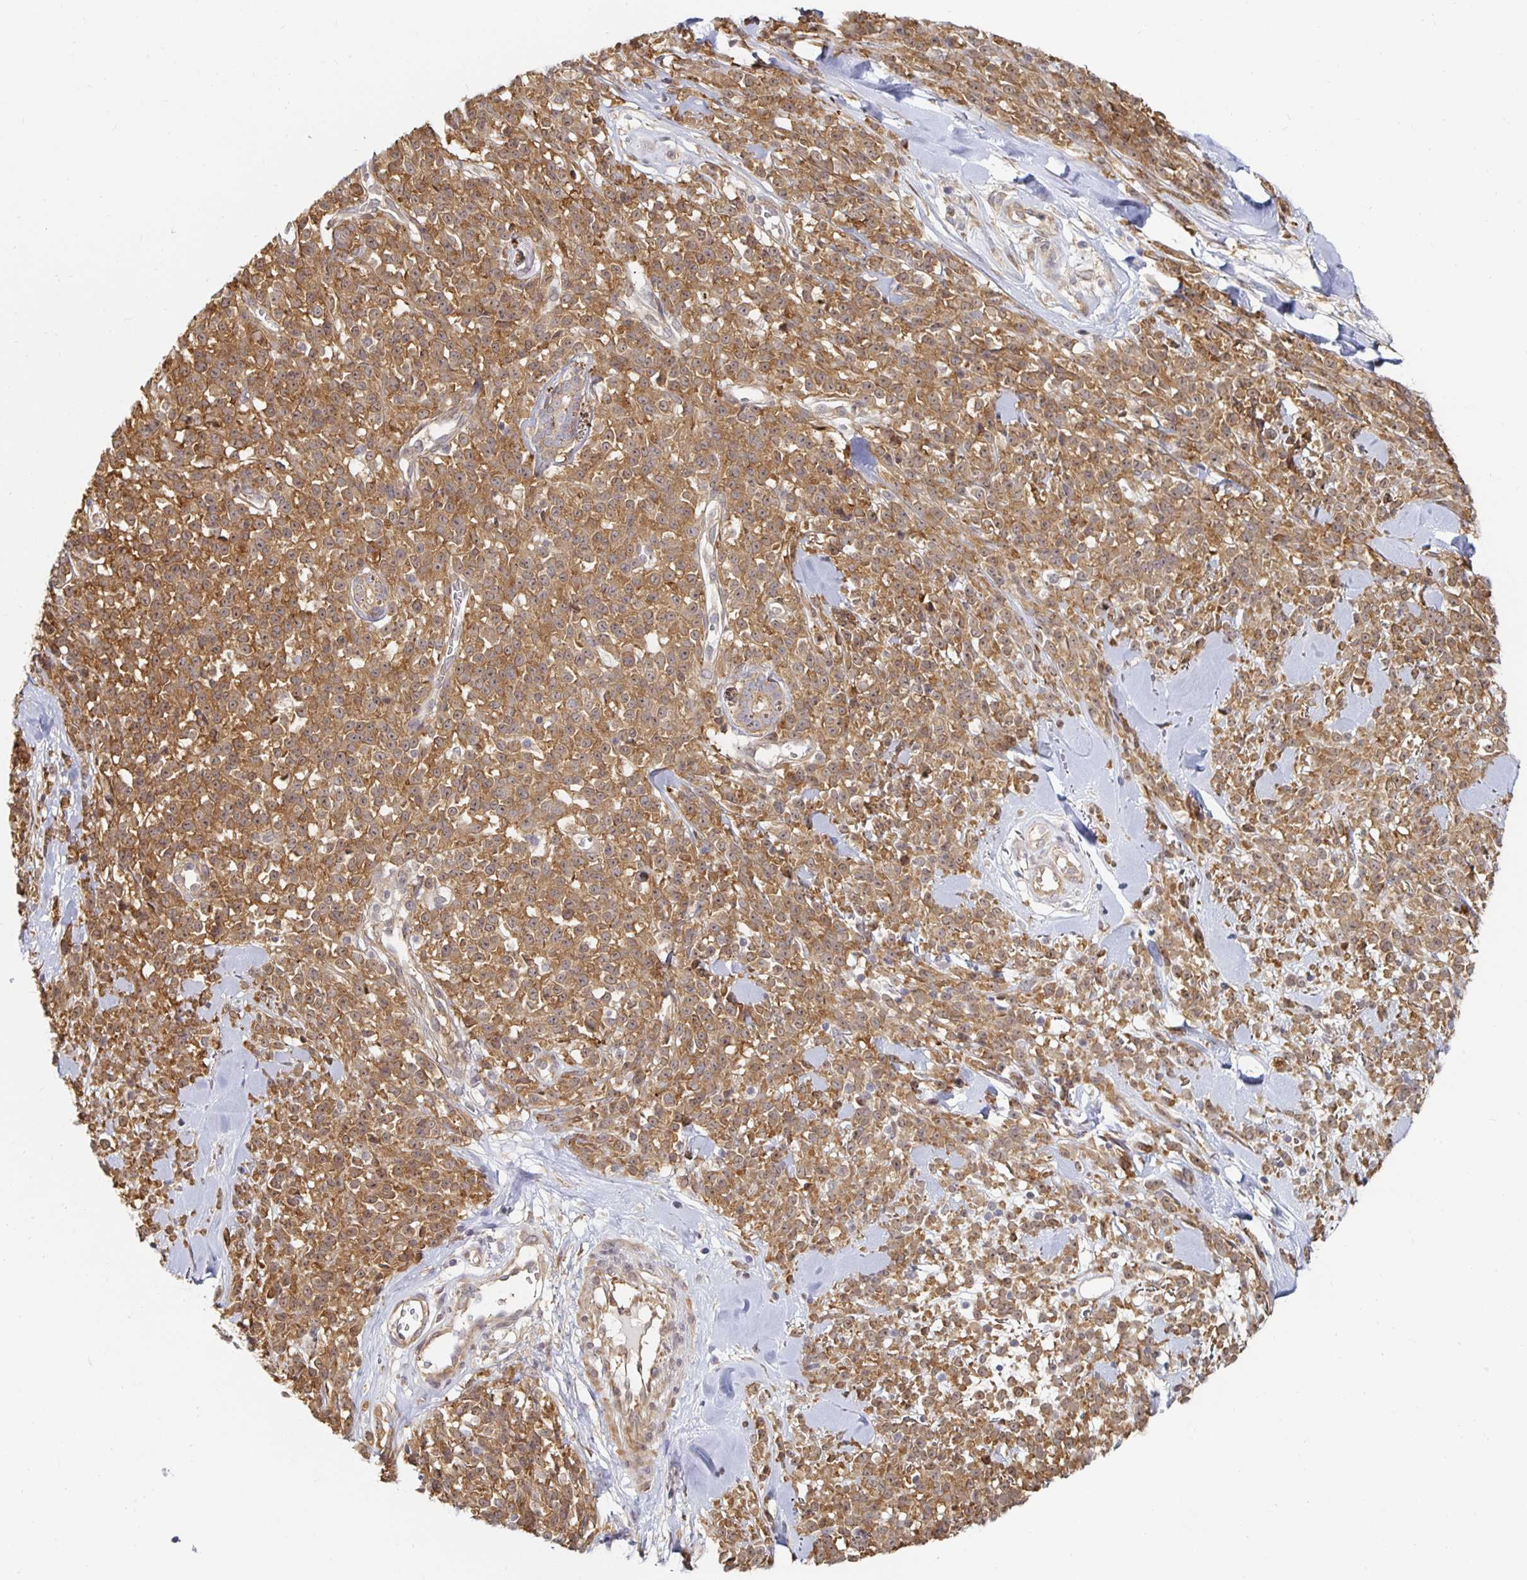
{"staining": {"intensity": "moderate", "quantity": ">75%", "location": "cytoplasmic/membranous"}, "tissue": "melanoma", "cell_type": "Tumor cells", "image_type": "cancer", "snomed": [{"axis": "morphology", "description": "Malignant melanoma, NOS"}, {"axis": "topography", "description": "Skin"}, {"axis": "topography", "description": "Skin of trunk"}], "caption": "A histopathology image showing moderate cytoplasmic/membranous expression in approximately >75% of tumor cells in melanoma, as visualized by brown immunohistochemical staining.", "gene": "PDAP1", "patient": {"sex": "male", "age": 74}}